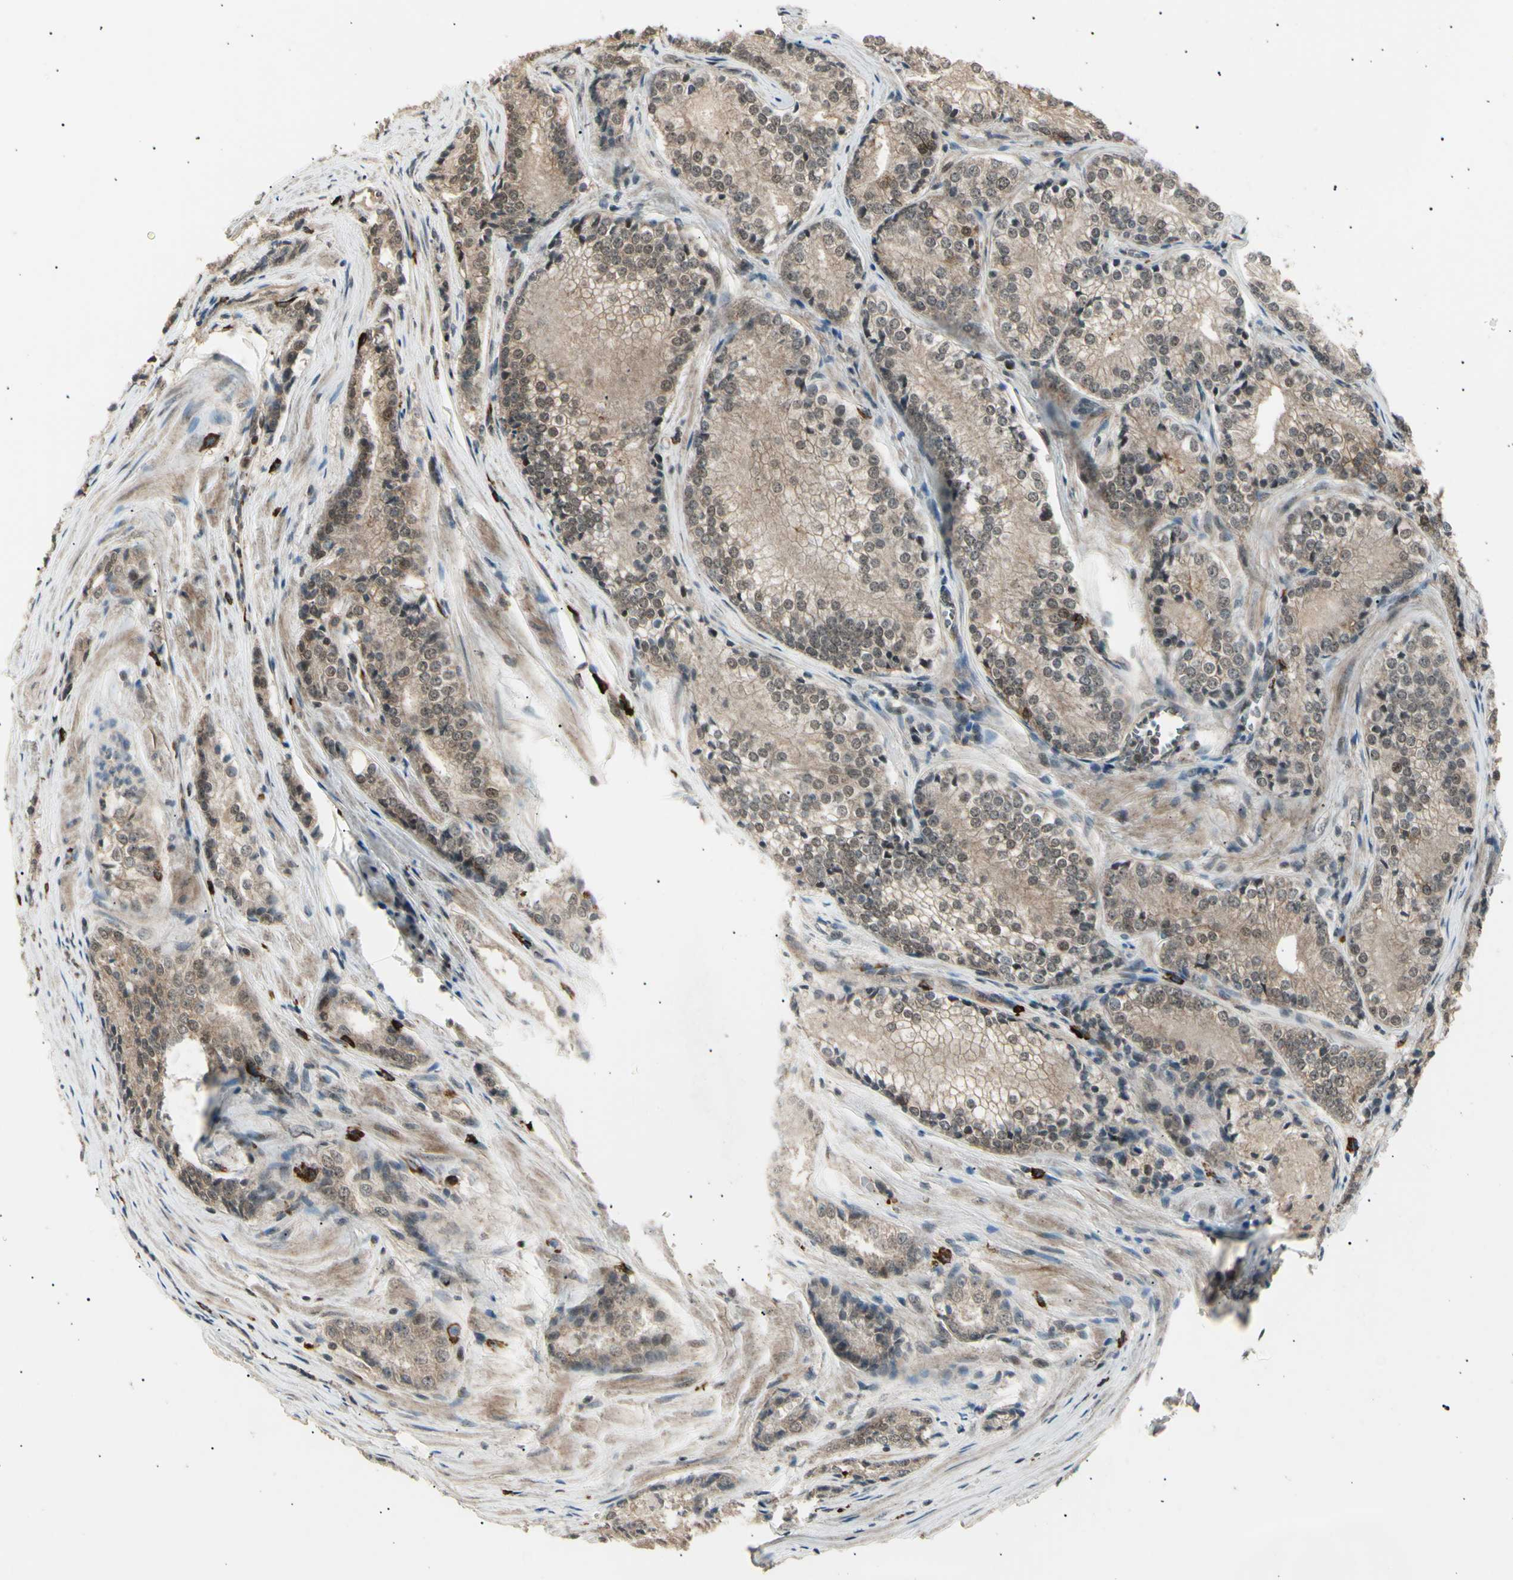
{"staining": {"intensity": "weak", "quantity": ">75%", "location": "cytoplasmic/membranous,nuclear"}, "tissue": "prostate cancer", "cell_type": "Tumor cells", "image_type": "cancer", "snomed": [{"axis": "morphology", "description": "Adenocarcinoma, Low grade"}, {"axis": "topography", "description": "Prostate"}], "caption": "Protein staining of prostate cancer tissue displays weak cytoplasmic/membranous and nuclear positivity in about >75% of tumor cells.", "gene": "NUAK2", "patient": {"sex": "male", "age": 60}}